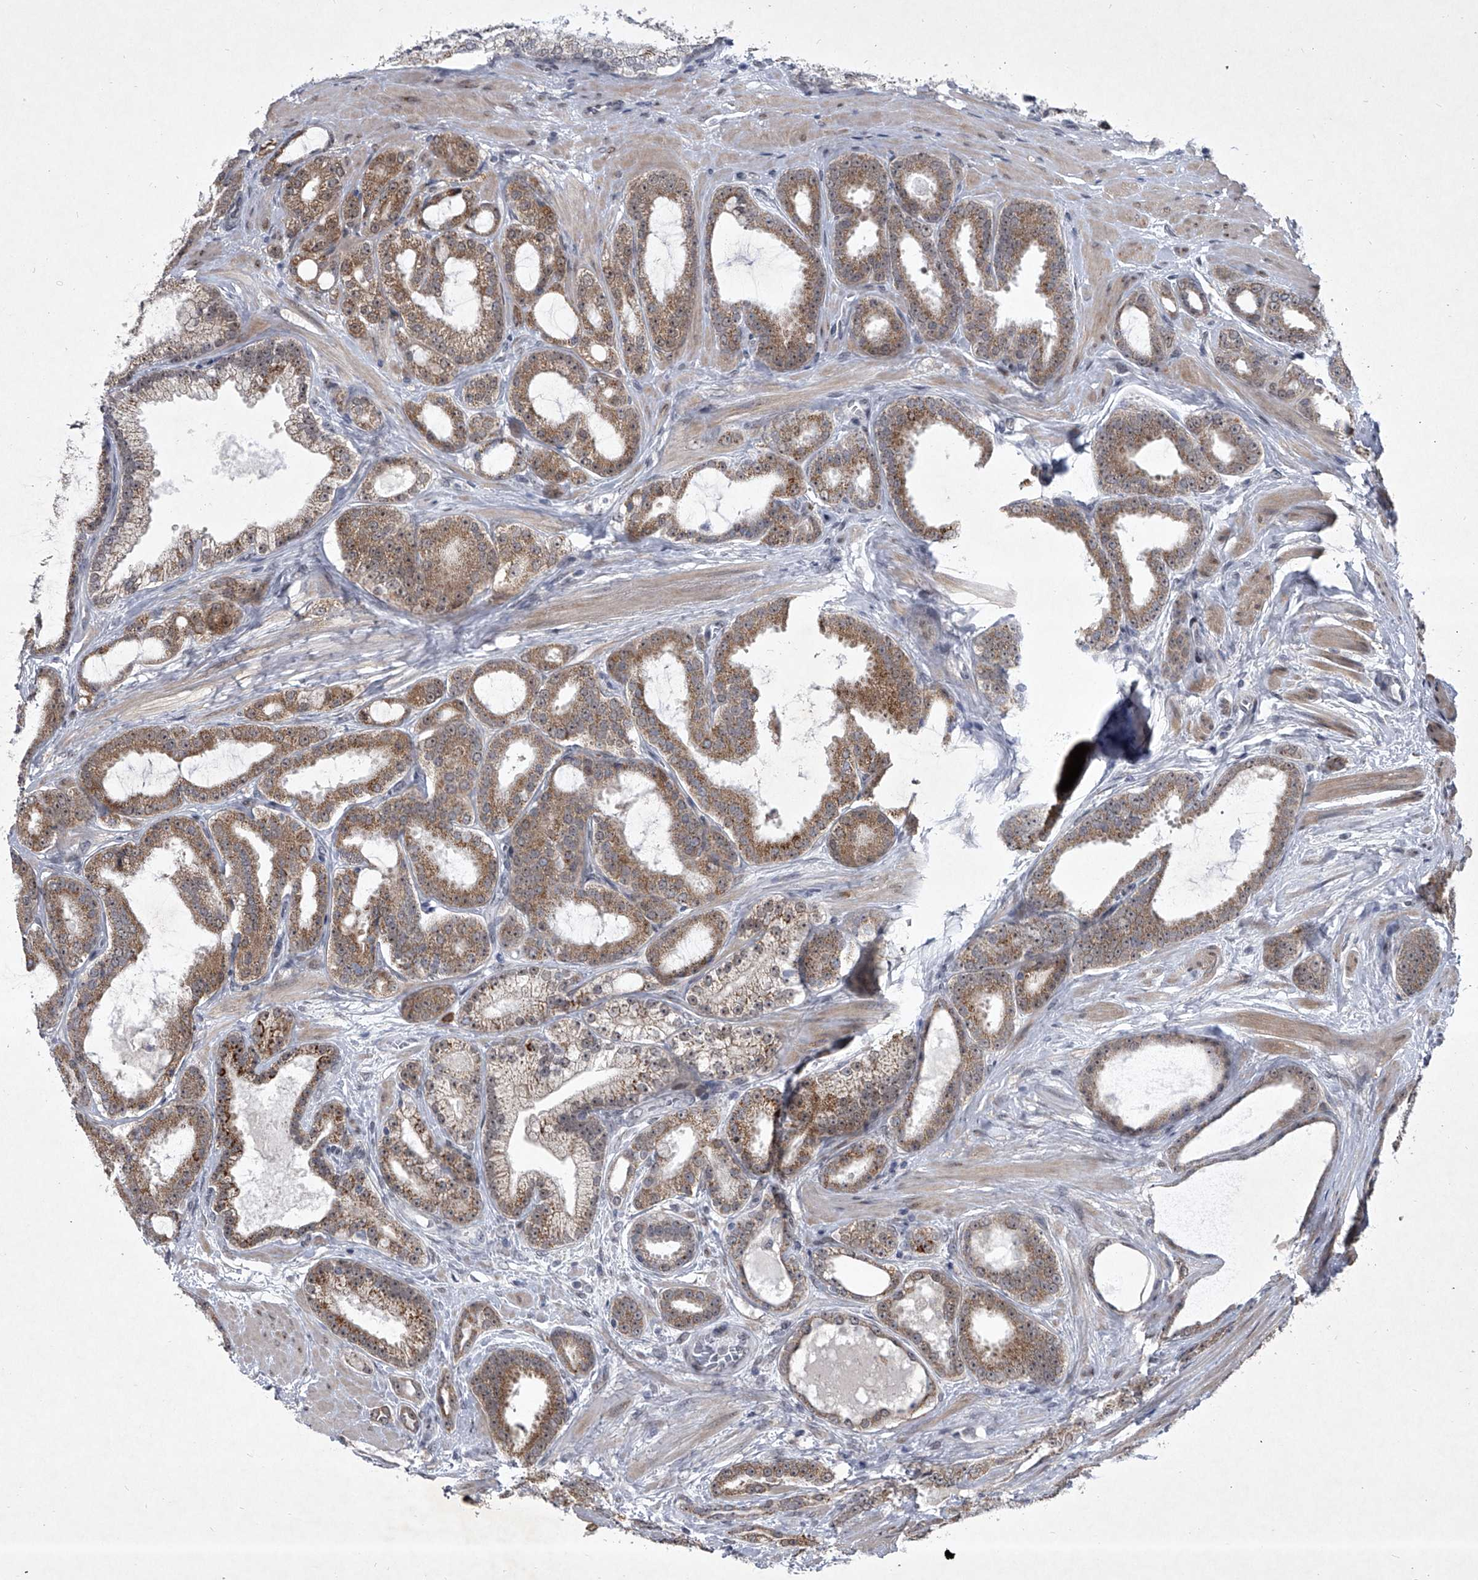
{"staining": {"intensity": "moderate", "quantity": "25%-75%", "location": "cytoplasmic/membranous"}, "tissue": "prostate cancer", "cell_type": "Tumor cells", "image_type": "cancer", "snomed": [{"axis": "morphology", "description": "Adenocarcinoma, High grade"}, {"axis": "topography", "description": "Prostate"}], "caption": "Prostate adenocarcinoma (high-grade) tissue displays moderate cytoplasmic/membranous expression in about 25%-75% of tumor cells", "gene": "MLLT1", "patient": {"sex": "male", "age": 60}}